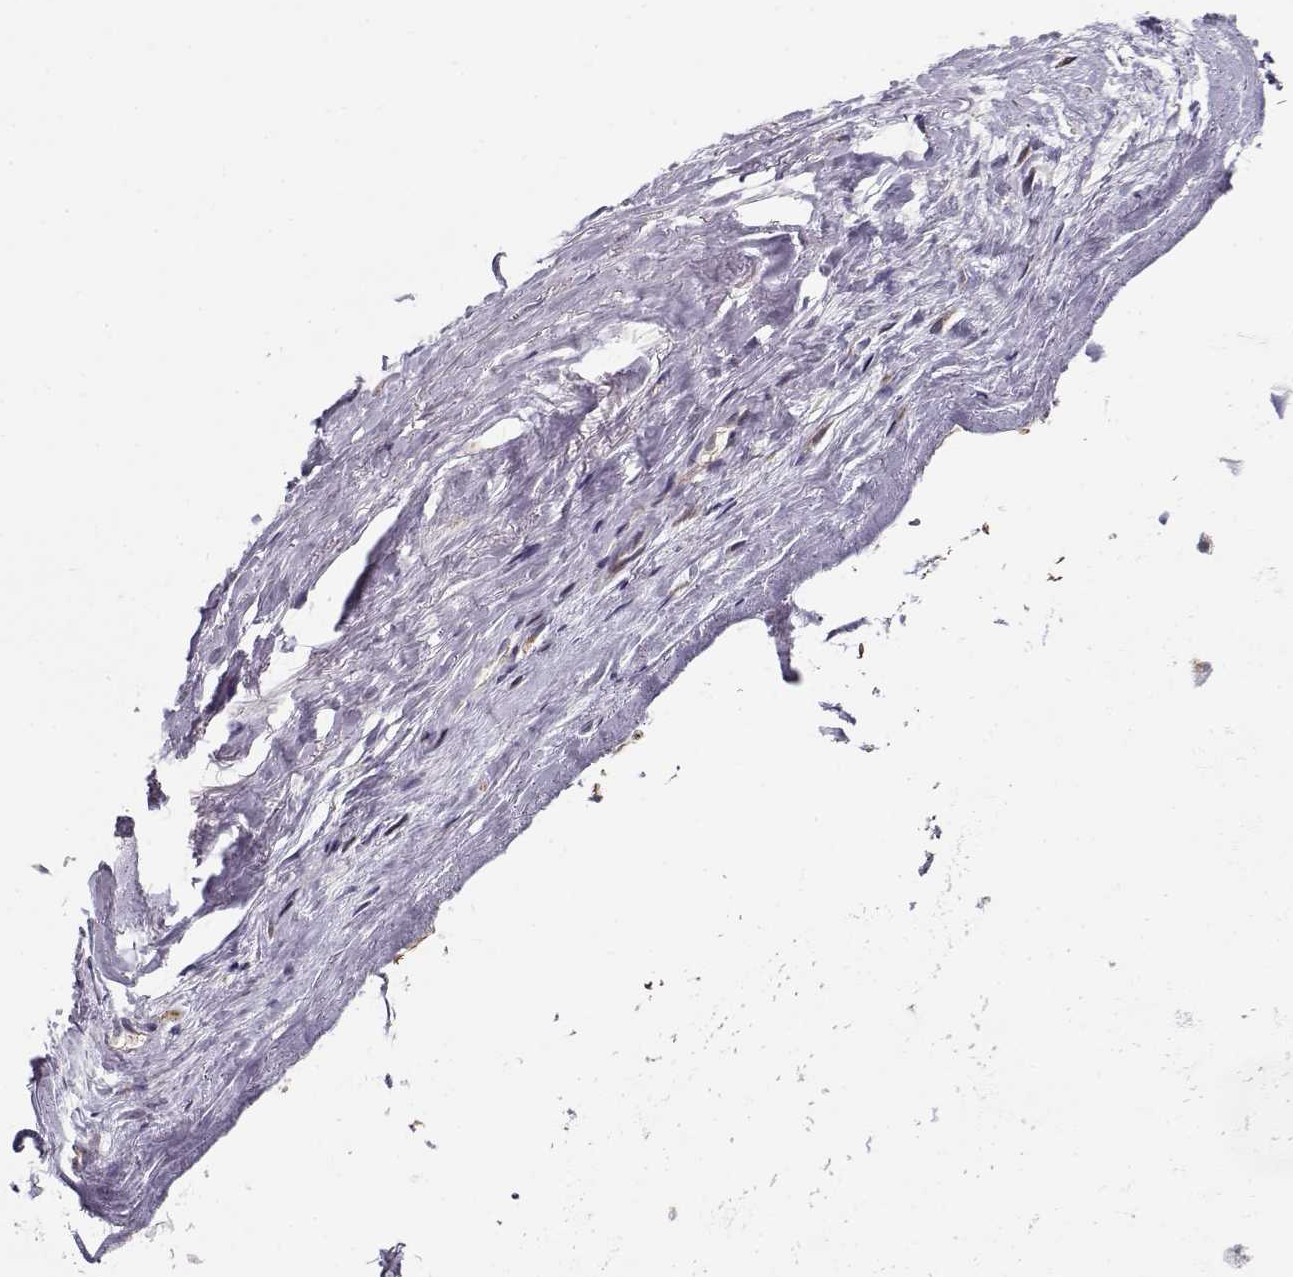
{"staining": {"intensity": "negative", "quantity": "none", "location": "none"}, "tissue": "soft tissue", "cell_type": "Fibroblasts", "image_type": "normal", "snomed": [{"axis": "morphology", "description": "Normal tissue, NOS"}, {"axis": "topography", "description": "Cartilage tissue"}], "caption": "High magnification brightfield microscopy of normal soft tissue stained with DAB (3,3'-diaminobenzidine) (brown) and counterstained with hematoxylin (blue): fibroblasts show no significant positivity. (Immunohistochemistry (ihc), brightfield microscopy, high magnification).", "gene": "SLC4A5", "patient": {"sex": "male", "age": 62}}